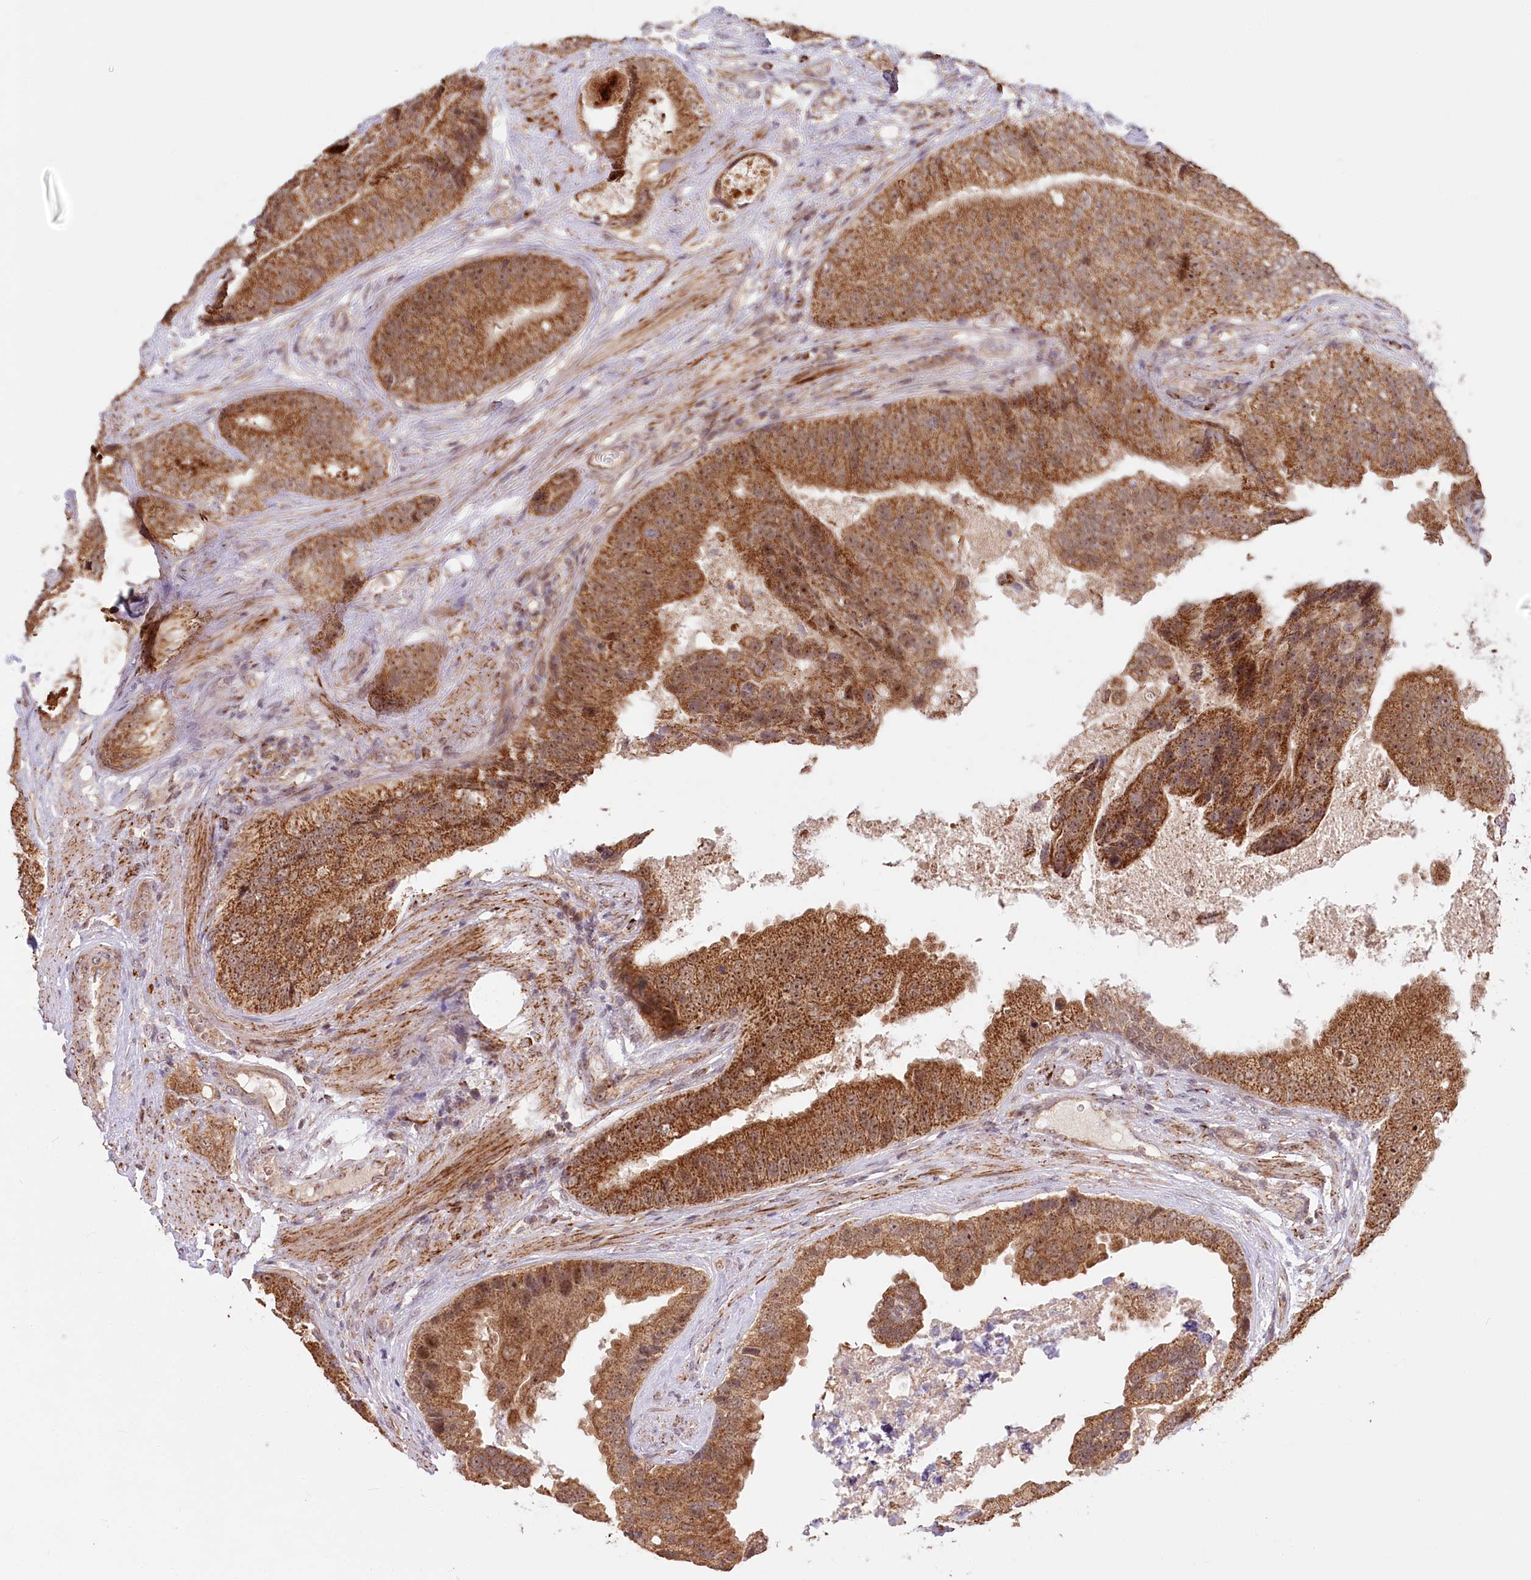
{"staining": {"intensity": "moderate", "quantity": ">75%", "location": "cytoplasmic/membranous,nuclear"}, "tissue": "prostate cancer", "cell_type": "Tumor cells", "image_type": "cancer", "snomed": [{"axis": "morphology", "description": "Adenocarcinoma, High grade"}, {"axis": "topography", "description": "Prostate"}], "caption": "Immunohistochemistry (IHC) image of human prostate cancer (adenocarcinoma (high-grade)) stained for a protein (brown), which exhibits medium levels of moderate cytoplasmic/membranous and nuclear expression in about >75% of tumor cells.", "gene": "RTN4IP1", "patient": {"sex": "male", "age": 70}}